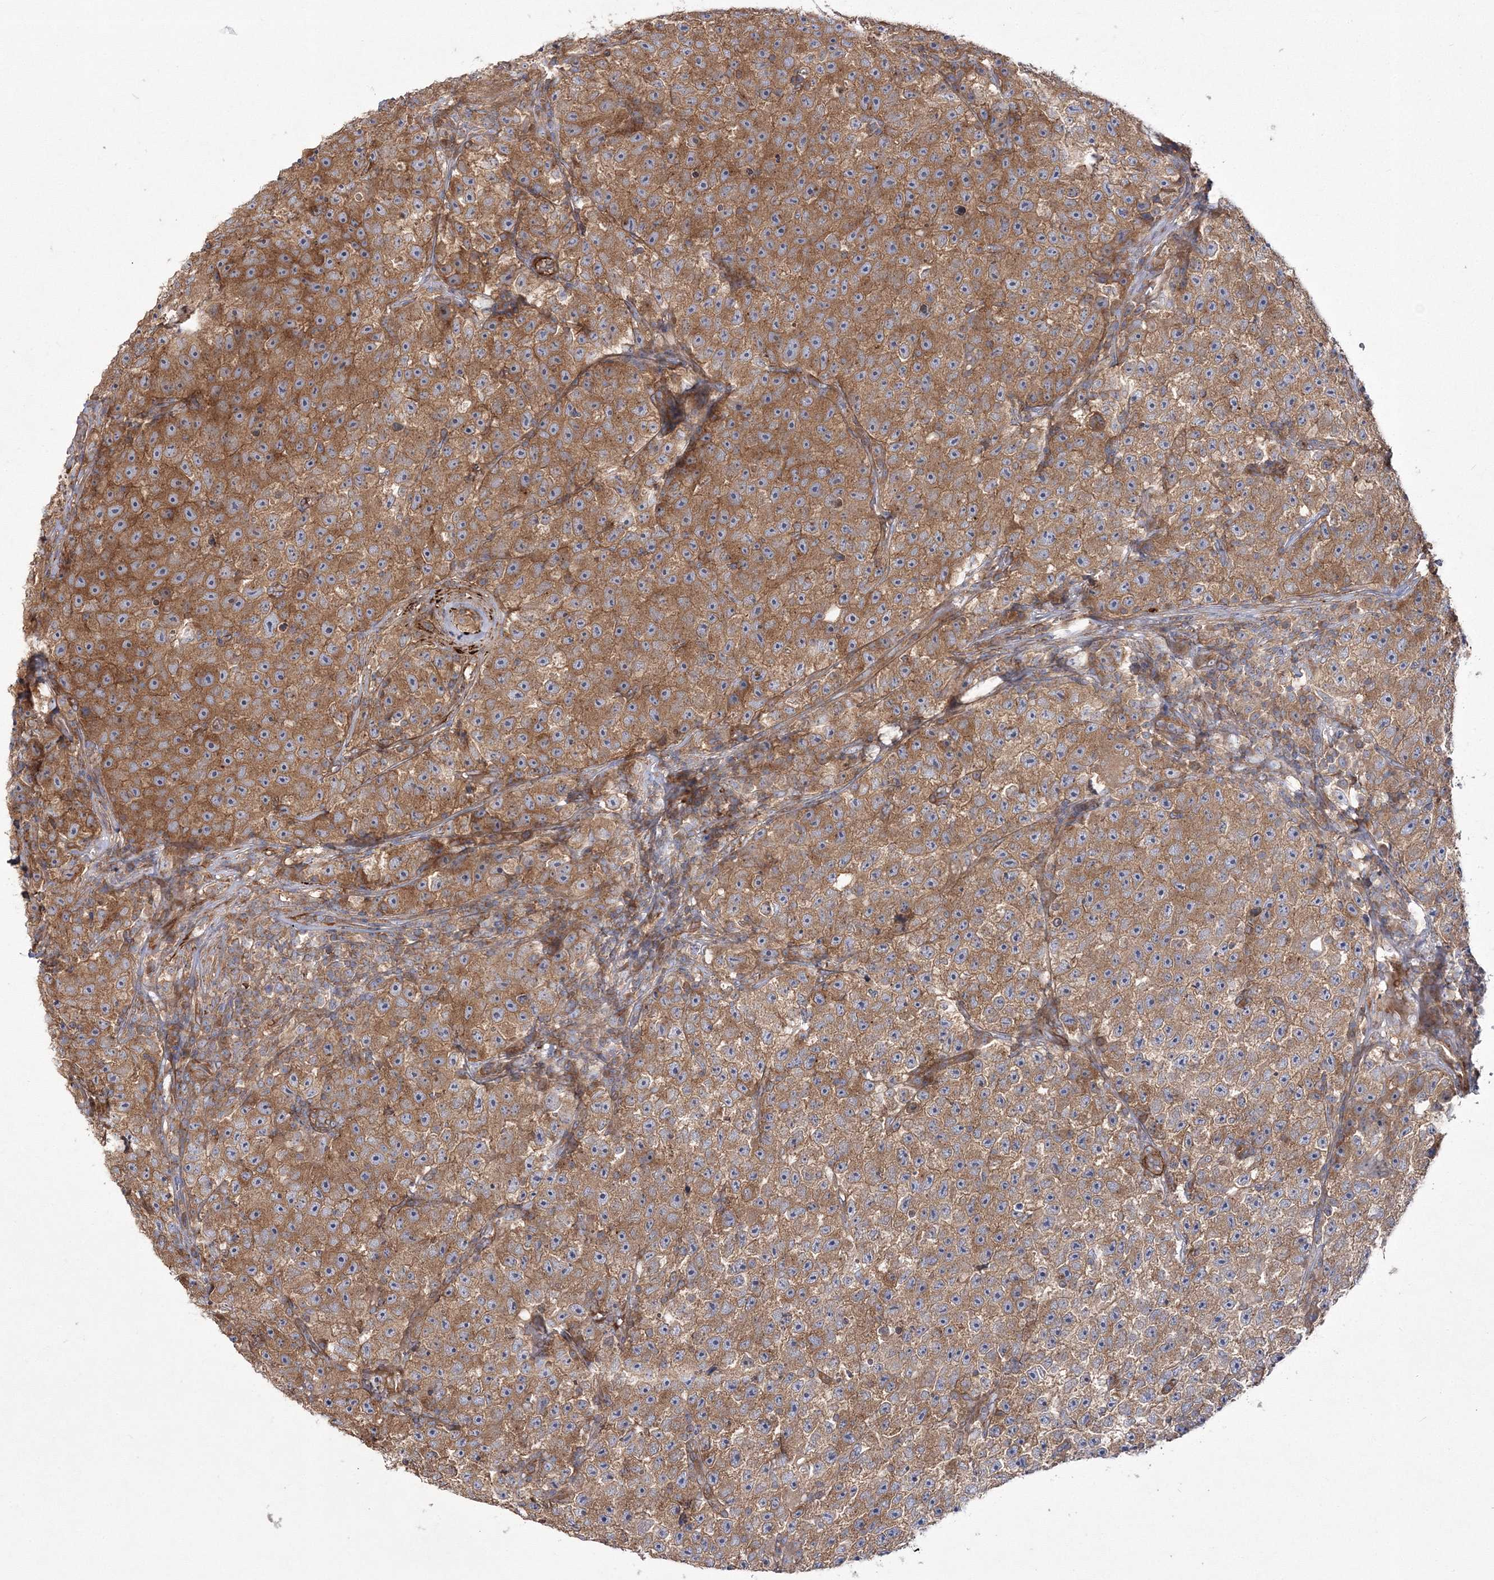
{"staining": {"intensity": "moderate", "quantity": "25%-75%", "location": "cytoplasmic/membranous"}, "tissue": "testis cancer", "cell_type": "Tumor cells", "image_type": "cancer", "snomed": [{"axis": "morphology", "description": "Seminoma, NOS"}, {"axis": "topography", "description": "Testis"}], "caption": "Protein staining exhibits moderate cytoplasmic/membranous positivity in about 25%-75% of tumor cells in testis seminoma.", "gene": "ZSWIM6", "patient": {"sex": "male", "age": 22}}